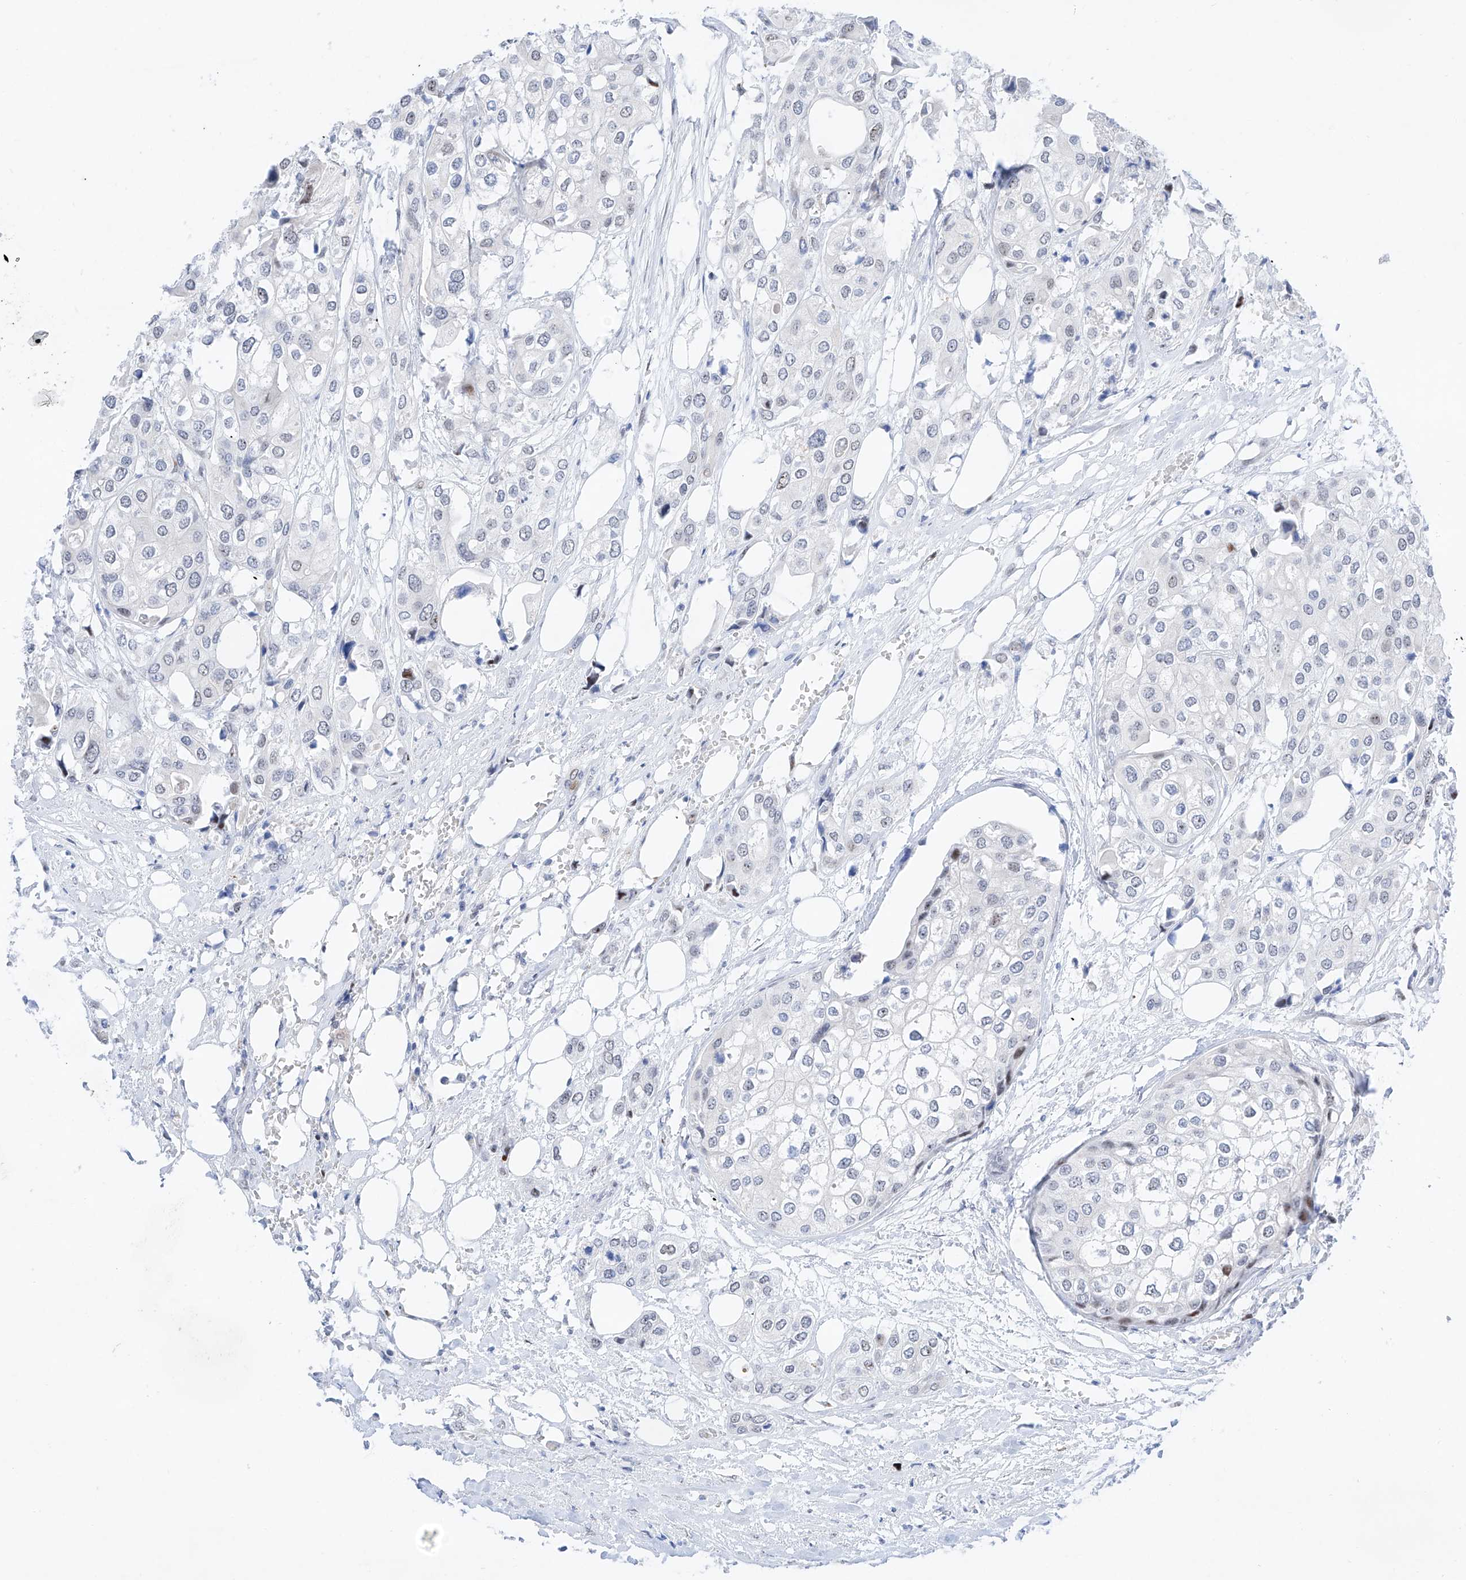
{"staining": {"intensity": "negative", "quantity": "none", "location": "none"}, "tissue": "urothelial cancer", "cell_type": "Tumor cells", "image_type": "cancer", "snomed": [{"axis": "morphology", "description": "Urothelial carcinoma, High grade"}, {"axis": "topography", "description": "Urinary bladder"}], "caption": "There is no significant positivity in tumor cells of high-grade urothelial carcinoma.", "gene": "NT5C3B", "patient": {"sex": "male", "age": 64}}